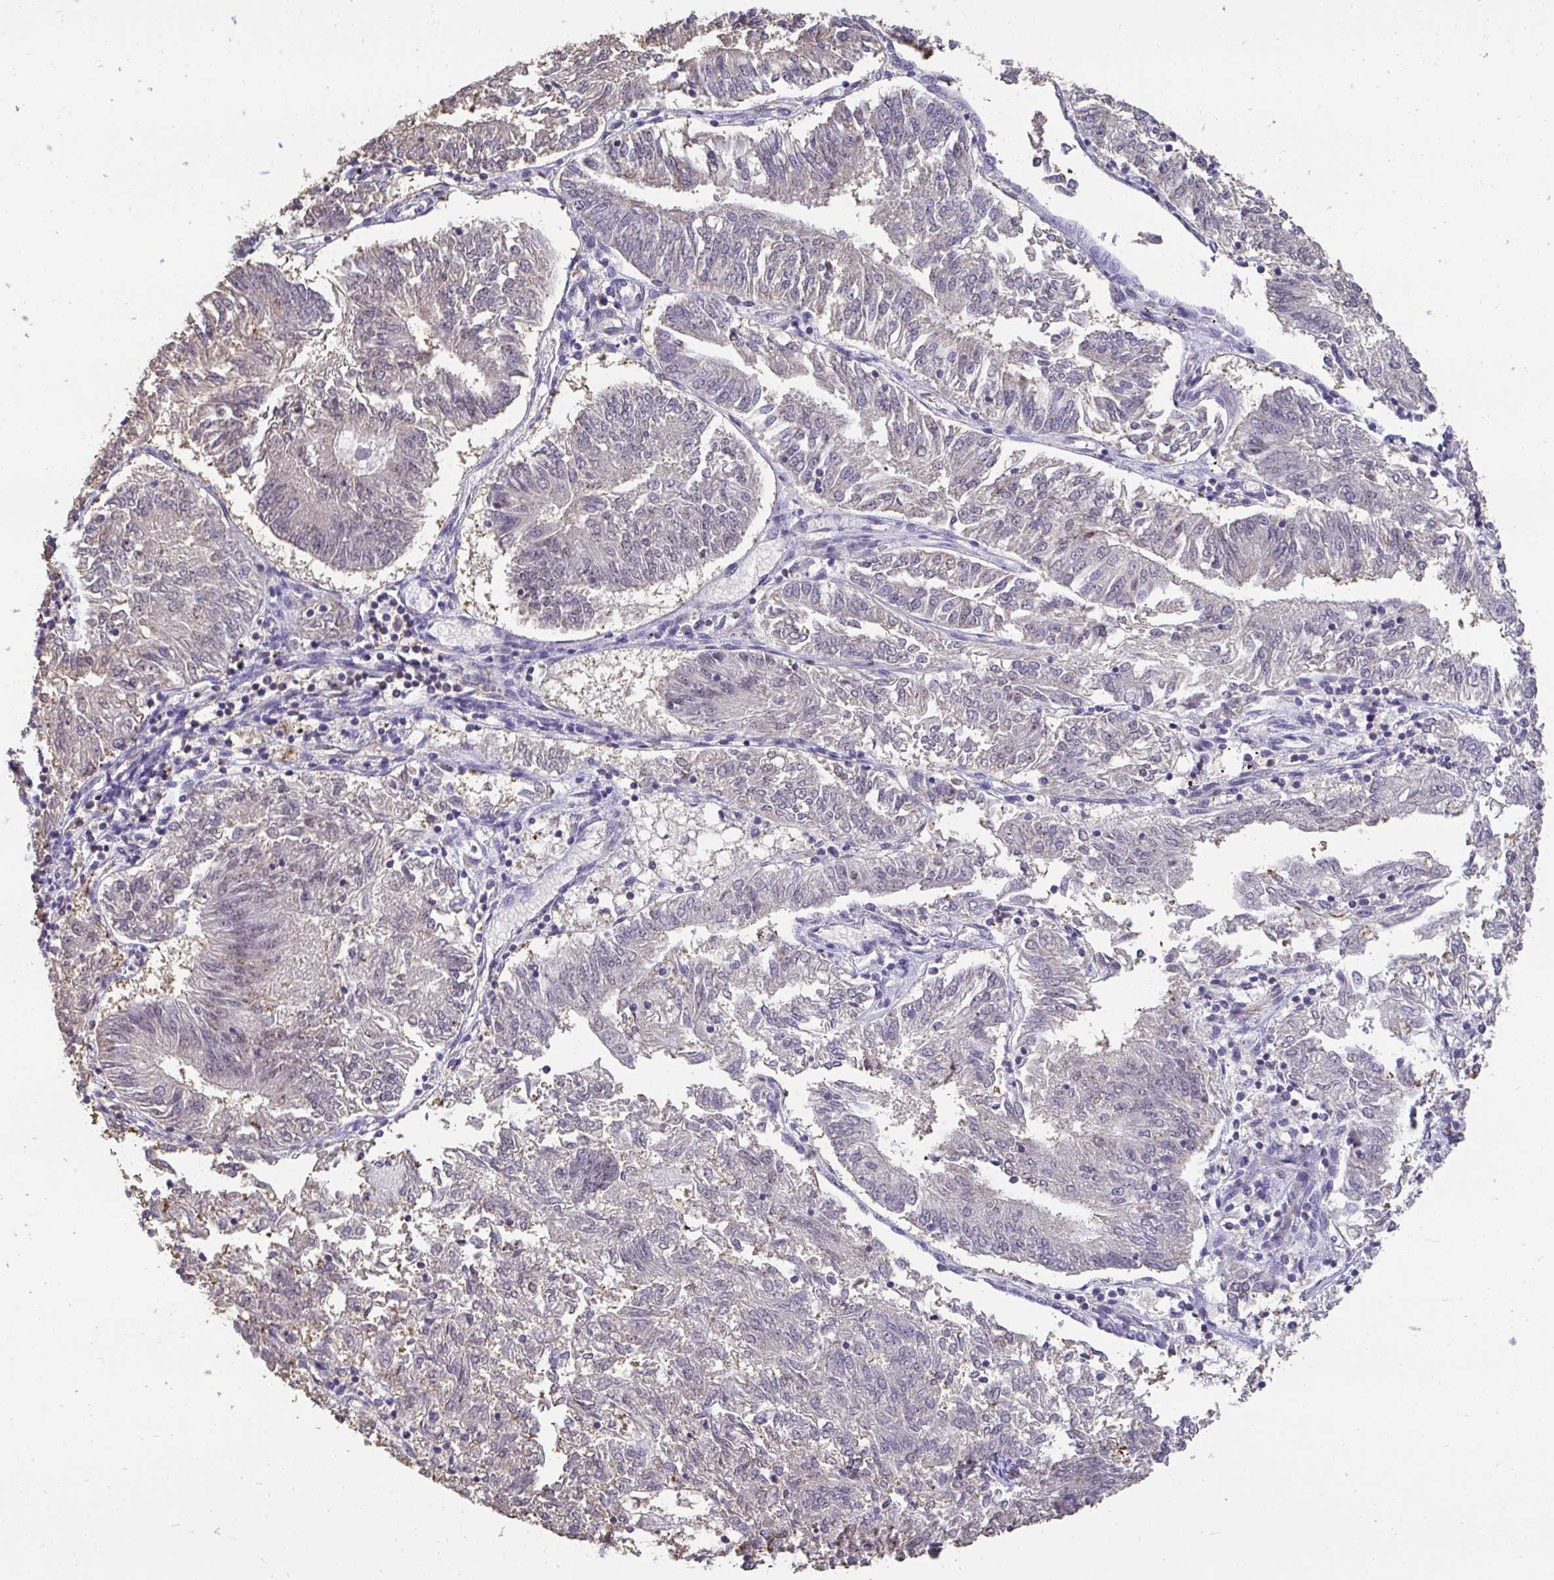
{"staining": {"intensity": "weak", "quantity": "<25%", "location": "nuclear"}, "tissue": "endometrial cancer", "cell_type": "Tumor cells", "image_type": "cancer", "snomed": [{"axis": "morphology", "description": "Adenocarcinoma, NOS"}, {"axis": "topography", "description": "Endometrium"}], "caption": "IHC micrograph of endometrial cancer stained for a protein (brown), which shows no positivity in tumor cells.", "gene": "SENP3", "patient": {"sex": "female", "age": 58}}